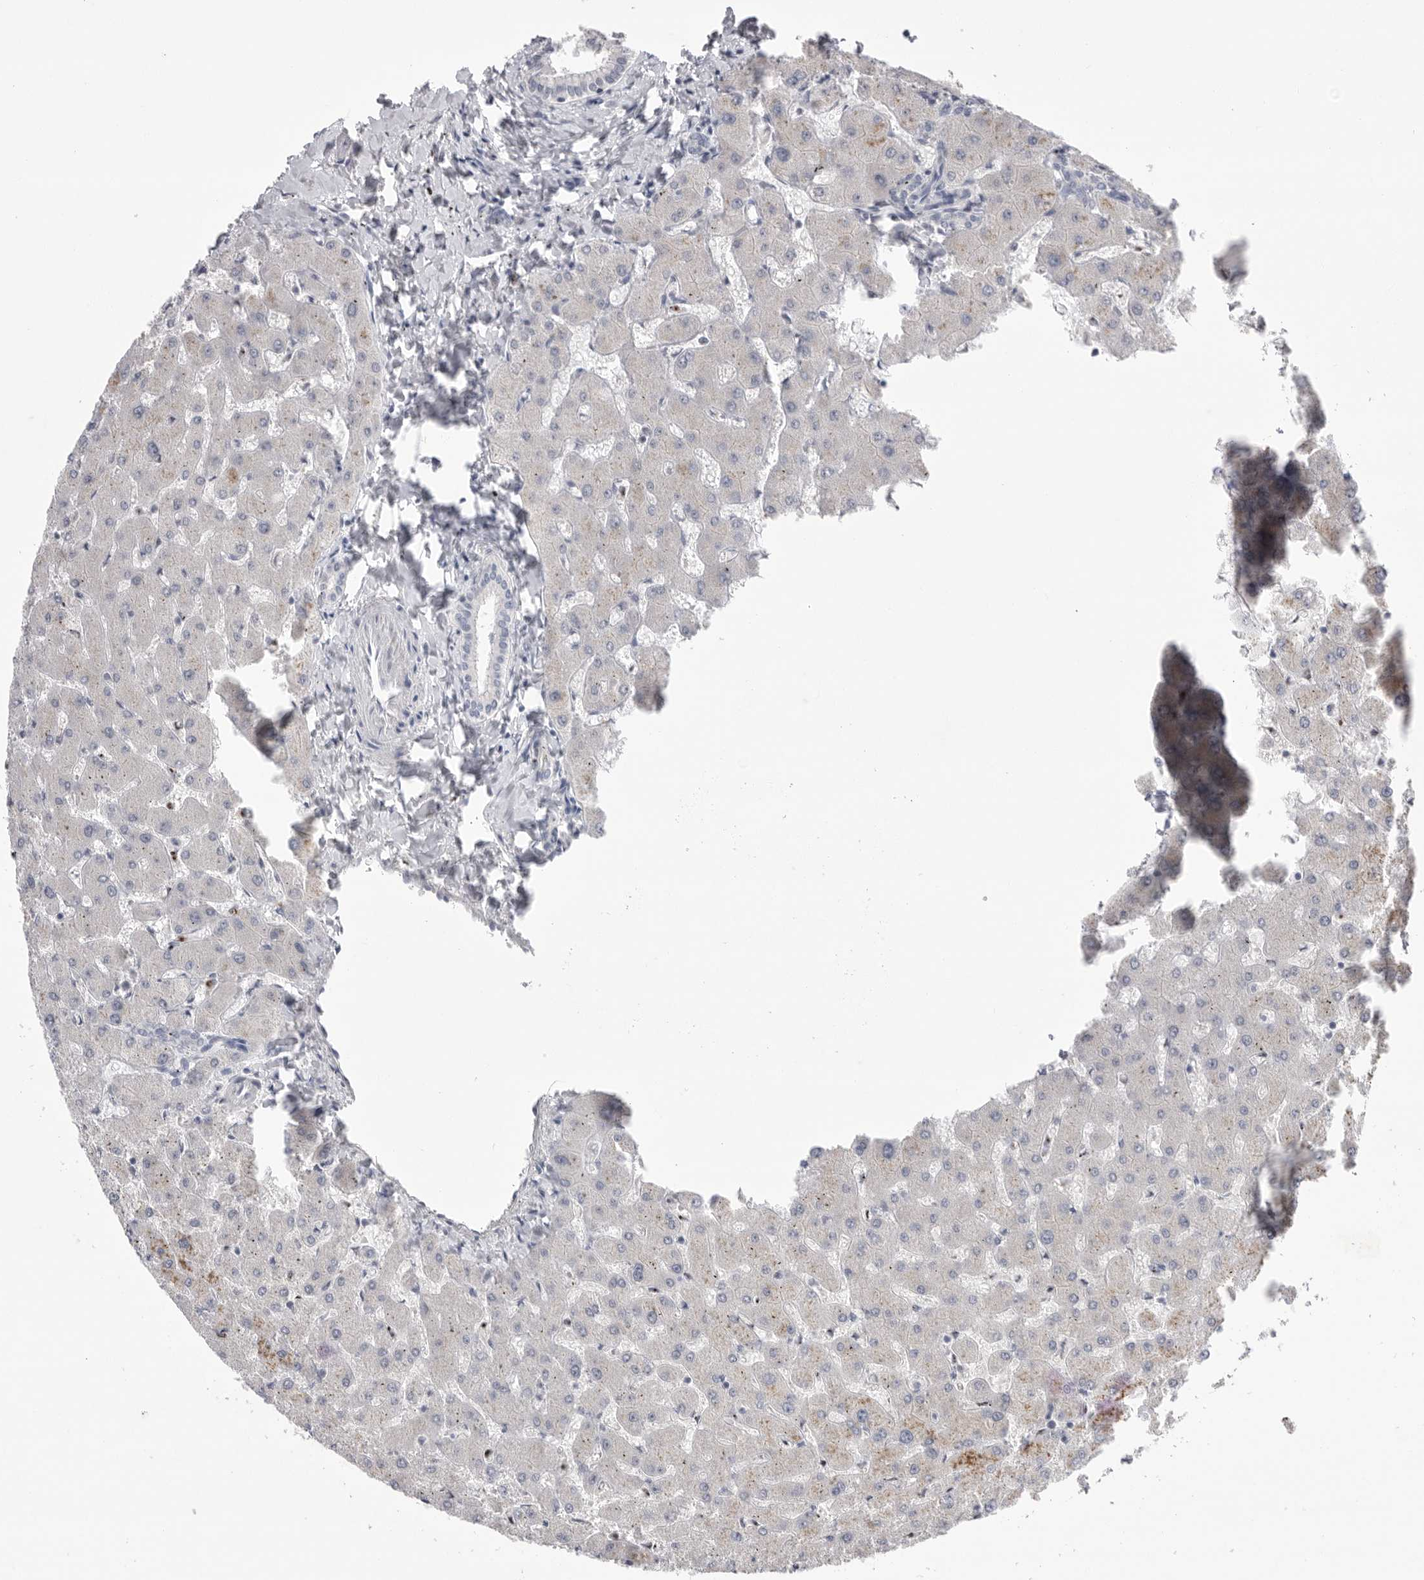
{"staining": {"intensity": "negative", "quantity": "none", "location": "none"}, "tissue": "liver", "cell_type": "Cholangiocytes", "image_type": "normal", "snomed": [{"axis": "morphology", "description": "Normal tissue, NOS"}, {"axis": "topography", "description": "Liver"}], "caption": "Liver stained for a protein using immunohistochemistry demonstrates no positivity cholangiocytes.", "gene": "HUS1", "patient": {"sex": "female", "age": 63}}